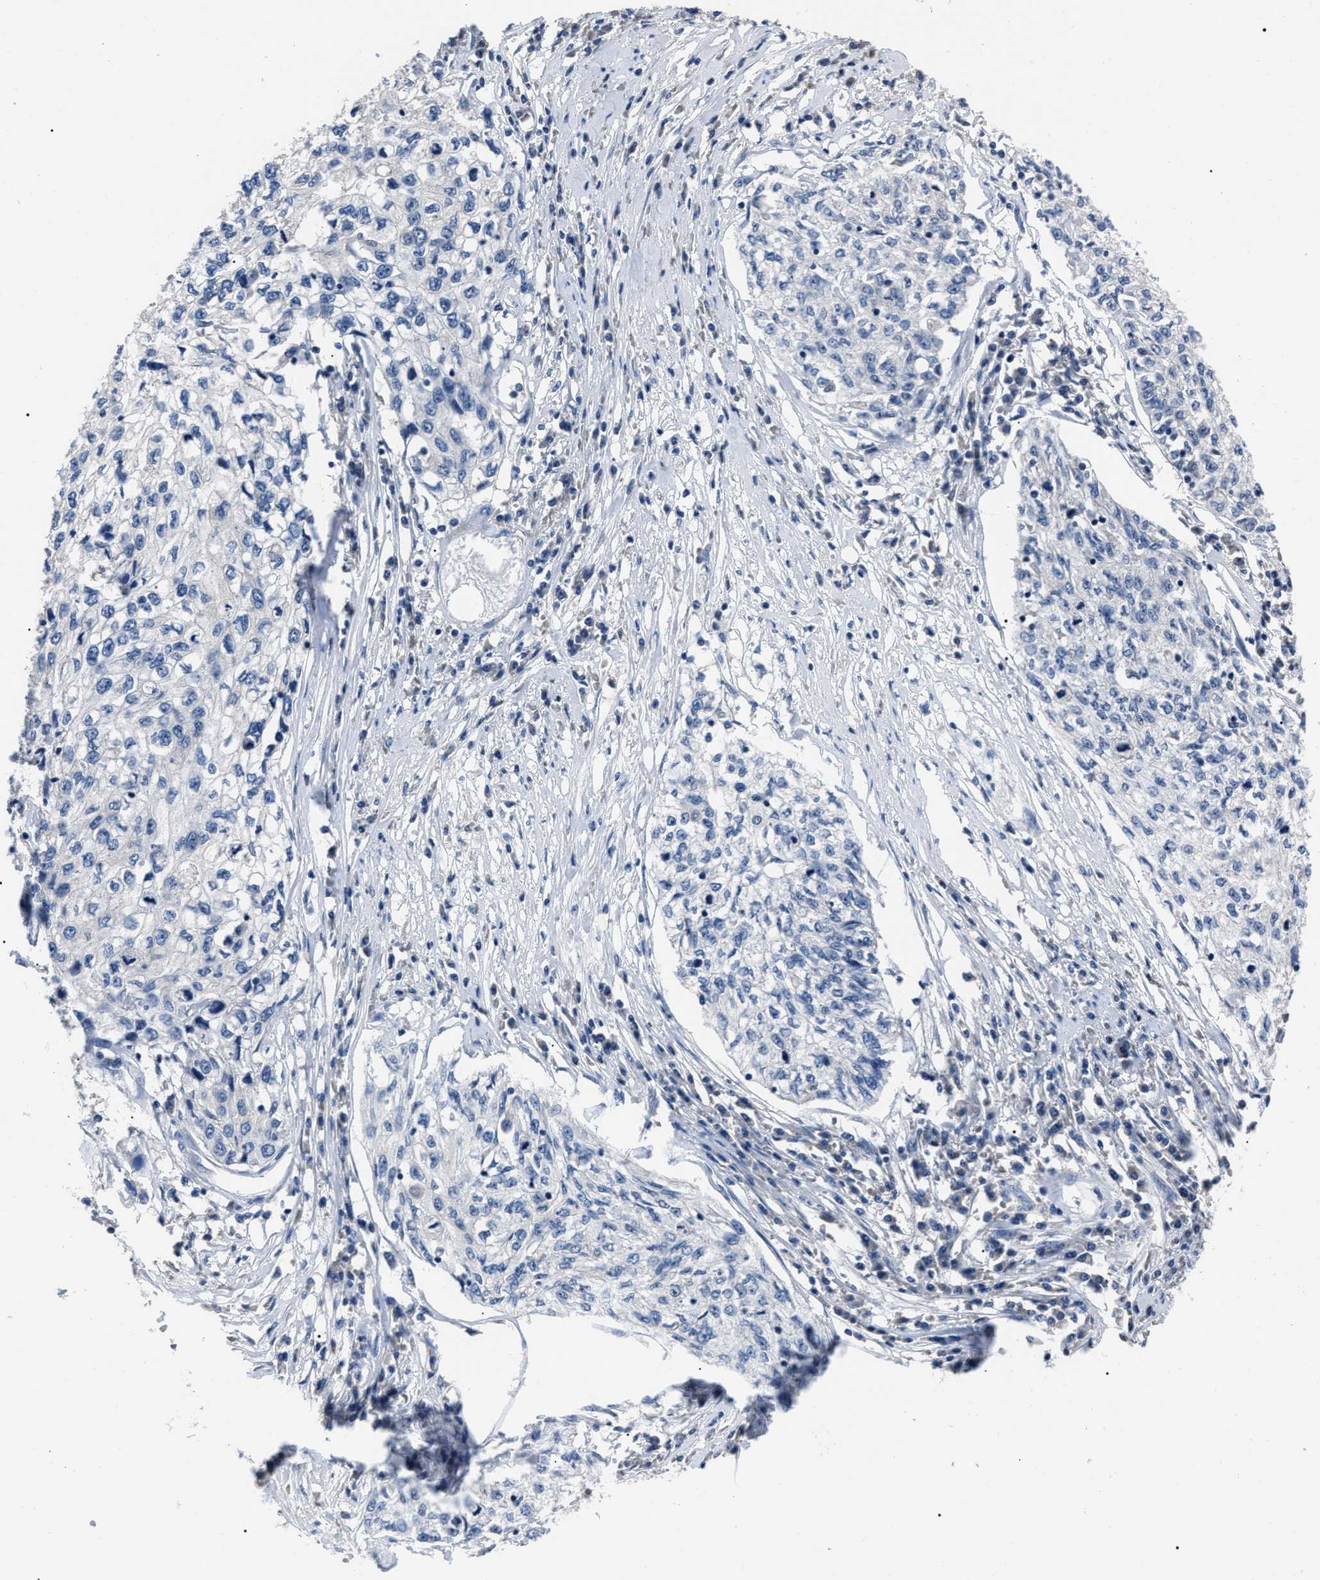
{"staining": {"intensity": "negative", "quantity": "none", "location": "none"}, "tissue": "cervical cancer", "cell_type": "Tumor cells", "image_type": "cancer", "snomed": [{"axis": "morphology", "description": "Squamous cell carcinoma, NOS"}, {"axis": "topography", "description": "Cervix"}], "caption": "A photomicrograph of human cervical cancer is negative for staining in tumor cells.", "gene": "LRWD1", "patient": {"sex": "female", "age": 57}}